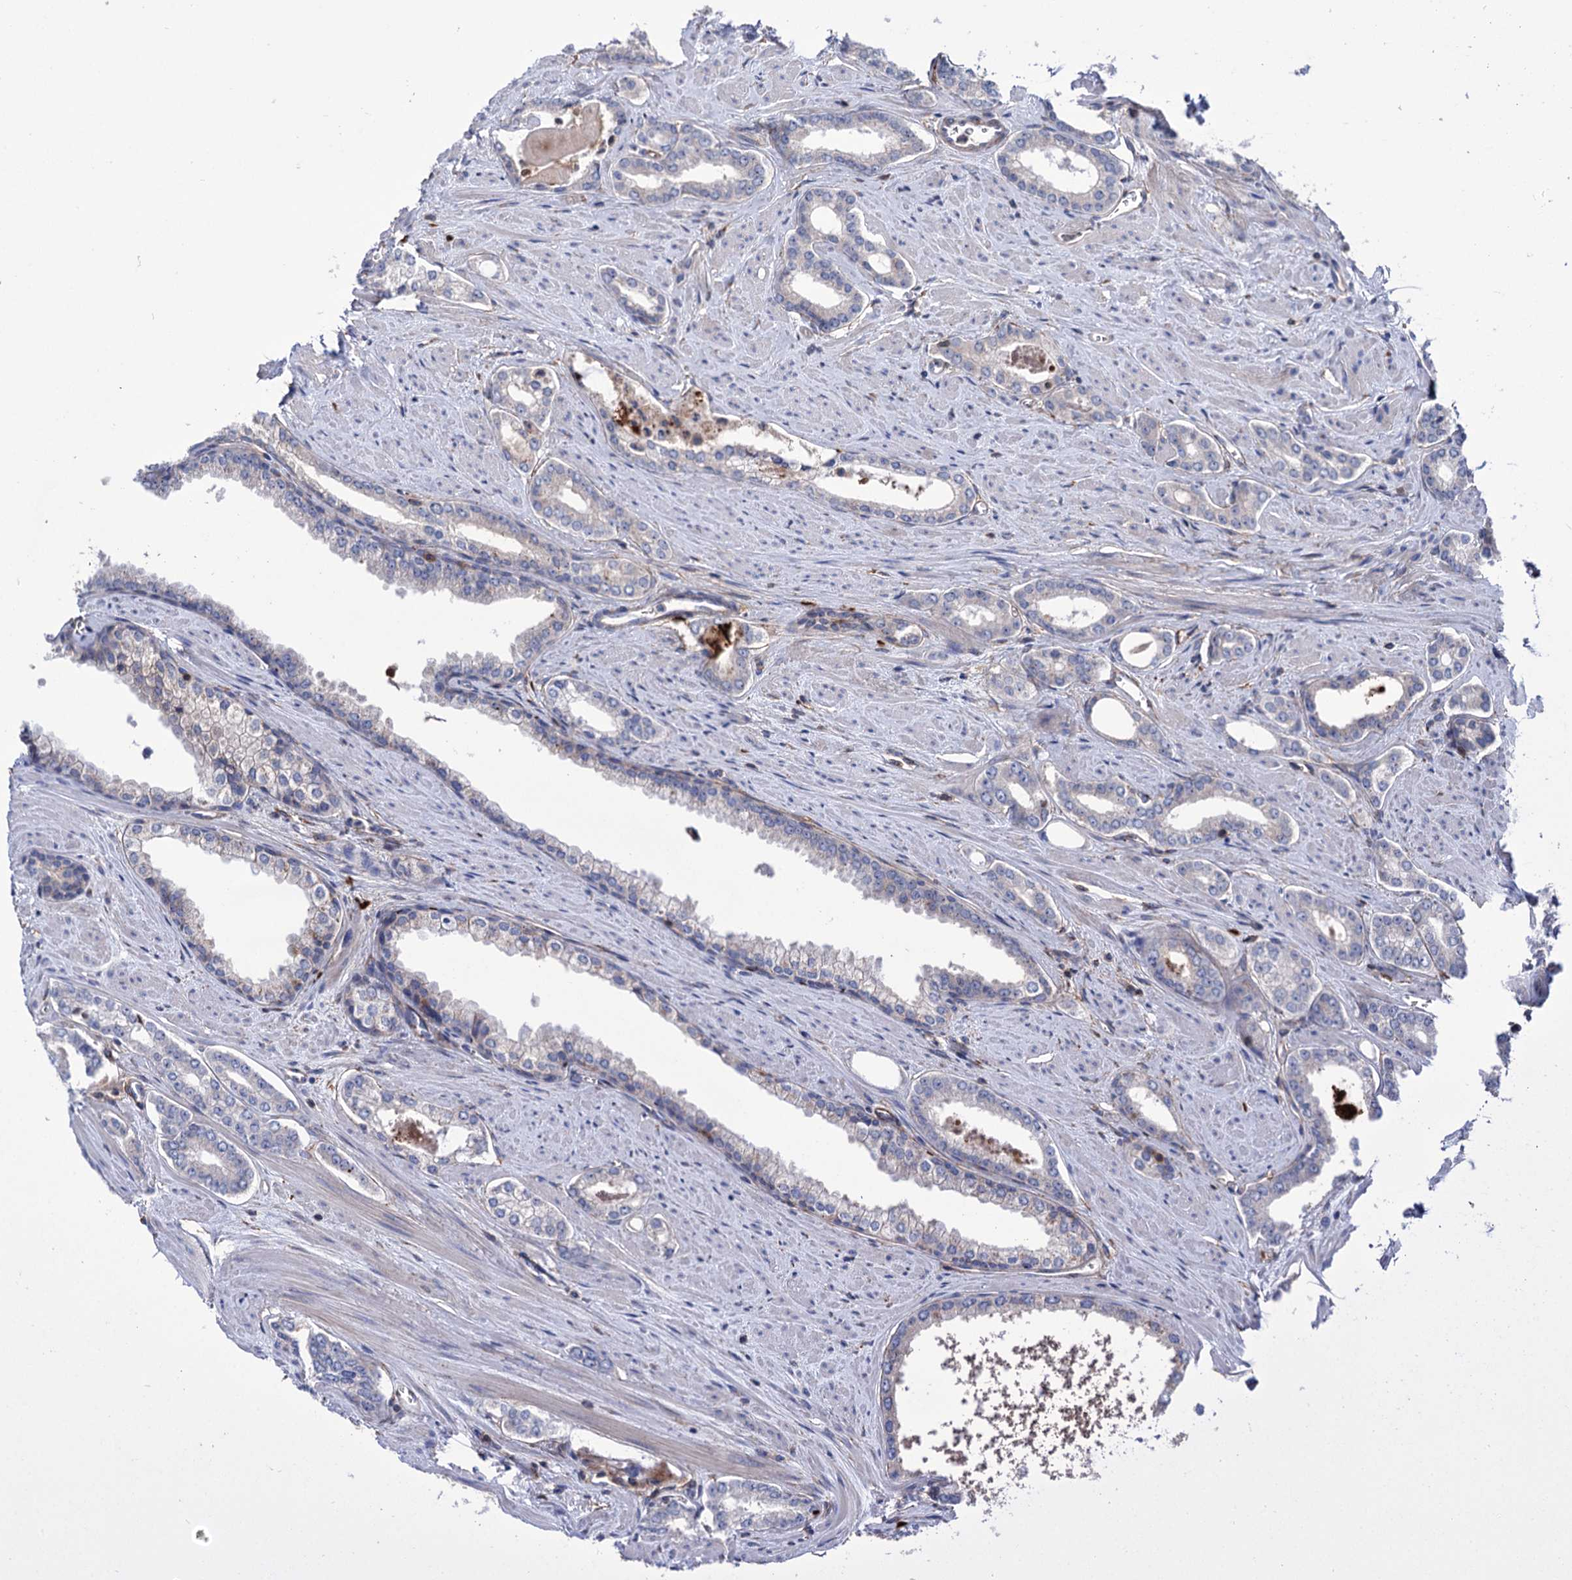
{"staining": {"intensity": "moderate", "quantity": "25%-75%", "location": "cytoplasmic/membranous"}, "tissue": "prostate cancer", "cell_type": "Tumor cells", "image_type": "cancer", "snomed": [{"axis": "morphology", "description": "Adenocarcinoma, Low grade"}, {"axis": "topography", "description": "Prostate and seminal vesicle, NOS"}], "caption": "Human prostate cancer stained with a brown dye displays moderate cytoplasmic/membranous positive staining in about 25%-75% of tumor cells.", "gene": "DEF6", "patient": {"sex": "male", "age": 60}}